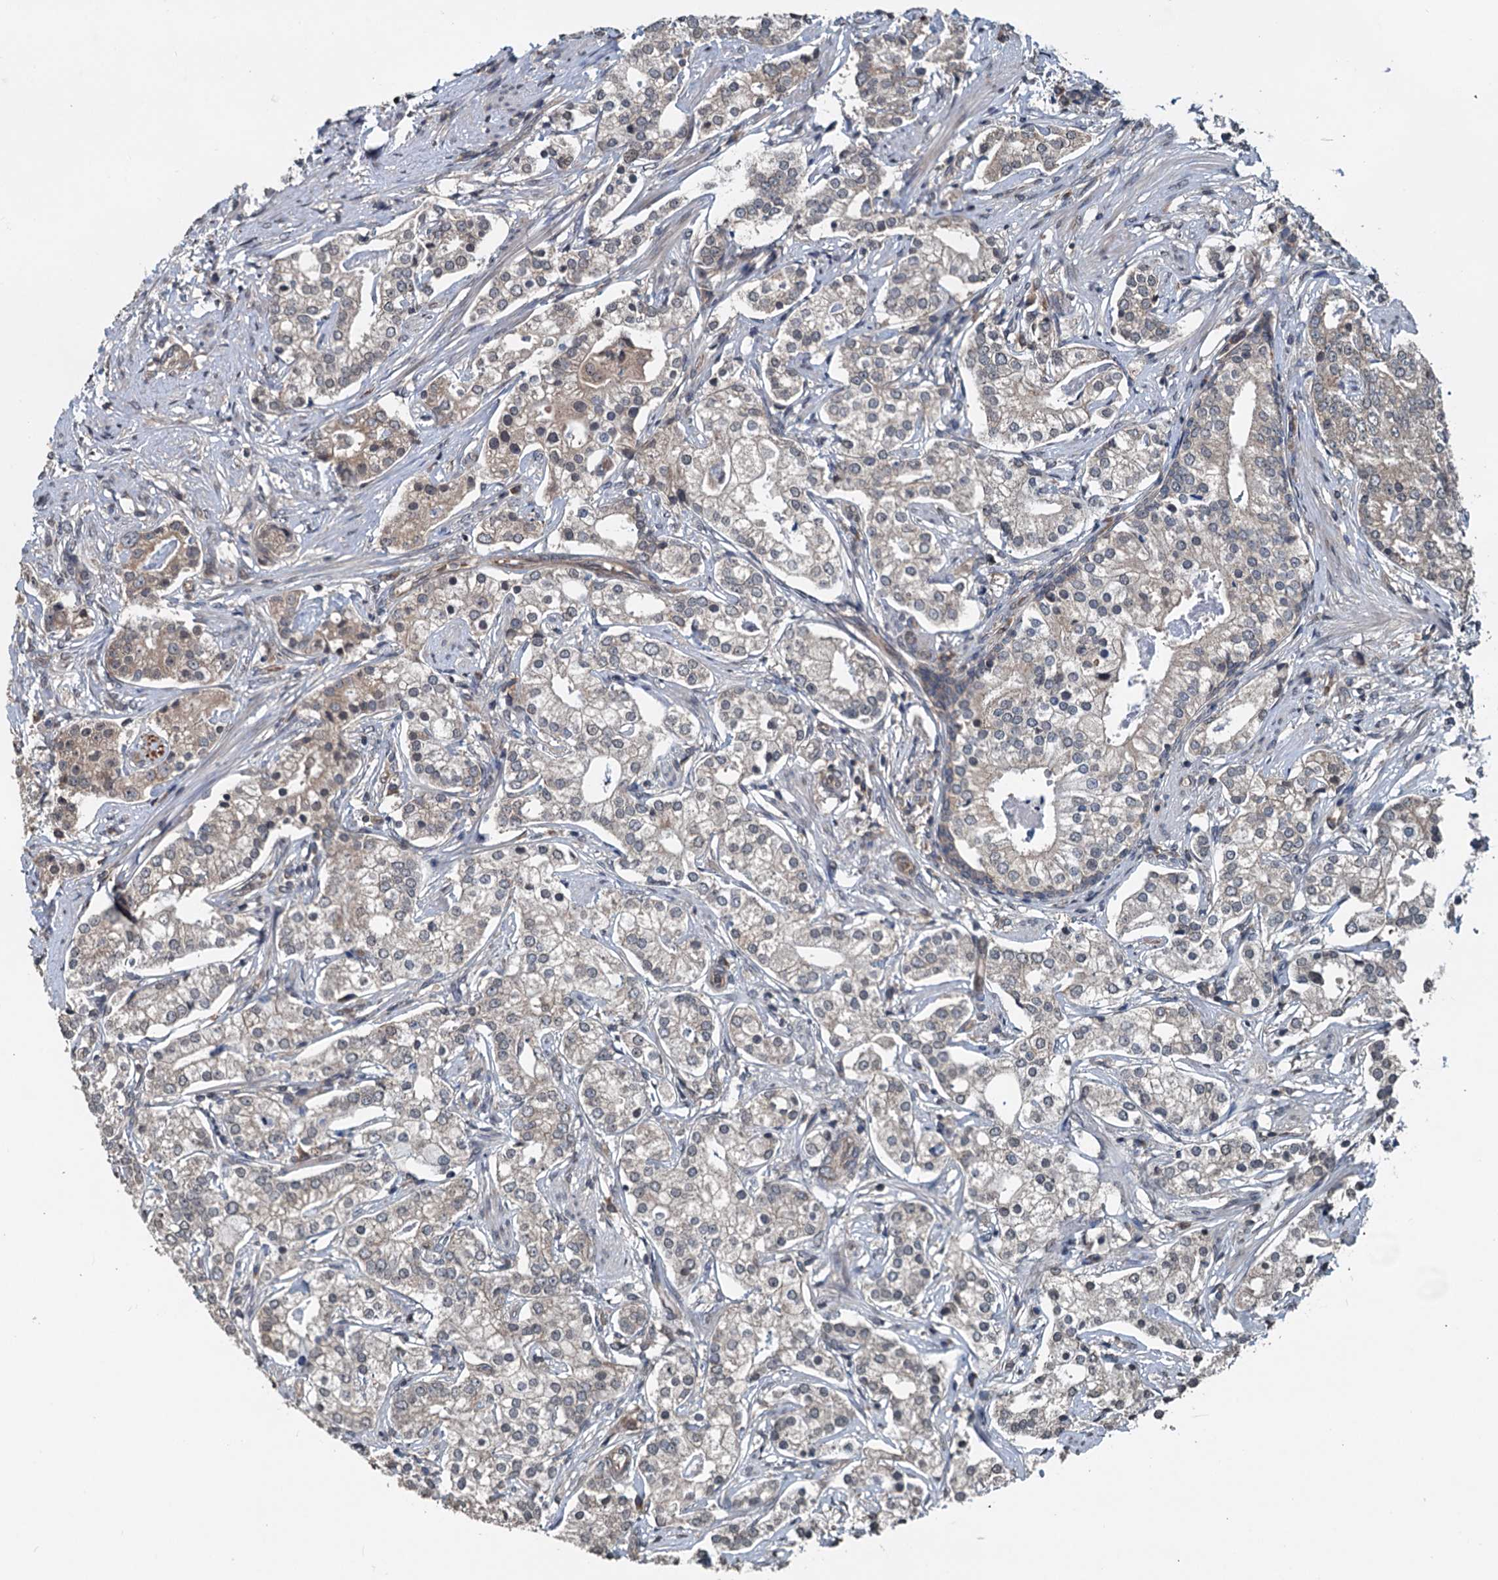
{"staining": {"intensity": "moderate", "quantity": "25%-75%", "location": "cytoplasmic/membranous"}, "tissue": "prostate cancer", "cell_type": "Tumor cells", "image_type": "cancer", "snomed": [{"axis": "morphology", "description": "Adenocarcinoma, High grade"}, {"axis": "topography", "description": "Prostate"}], "caption": "IHC image of neoplastic tissue: prostate cancer stained using IHC displays medium levels of moderate protein expression localized specifically in the cytoplasmic/membranous of tumor cells, appearing as a cytoplasmic/membranous brown color.", "gene": "N4BP2L2", "patient": {"sex": "male", "age": 69}}